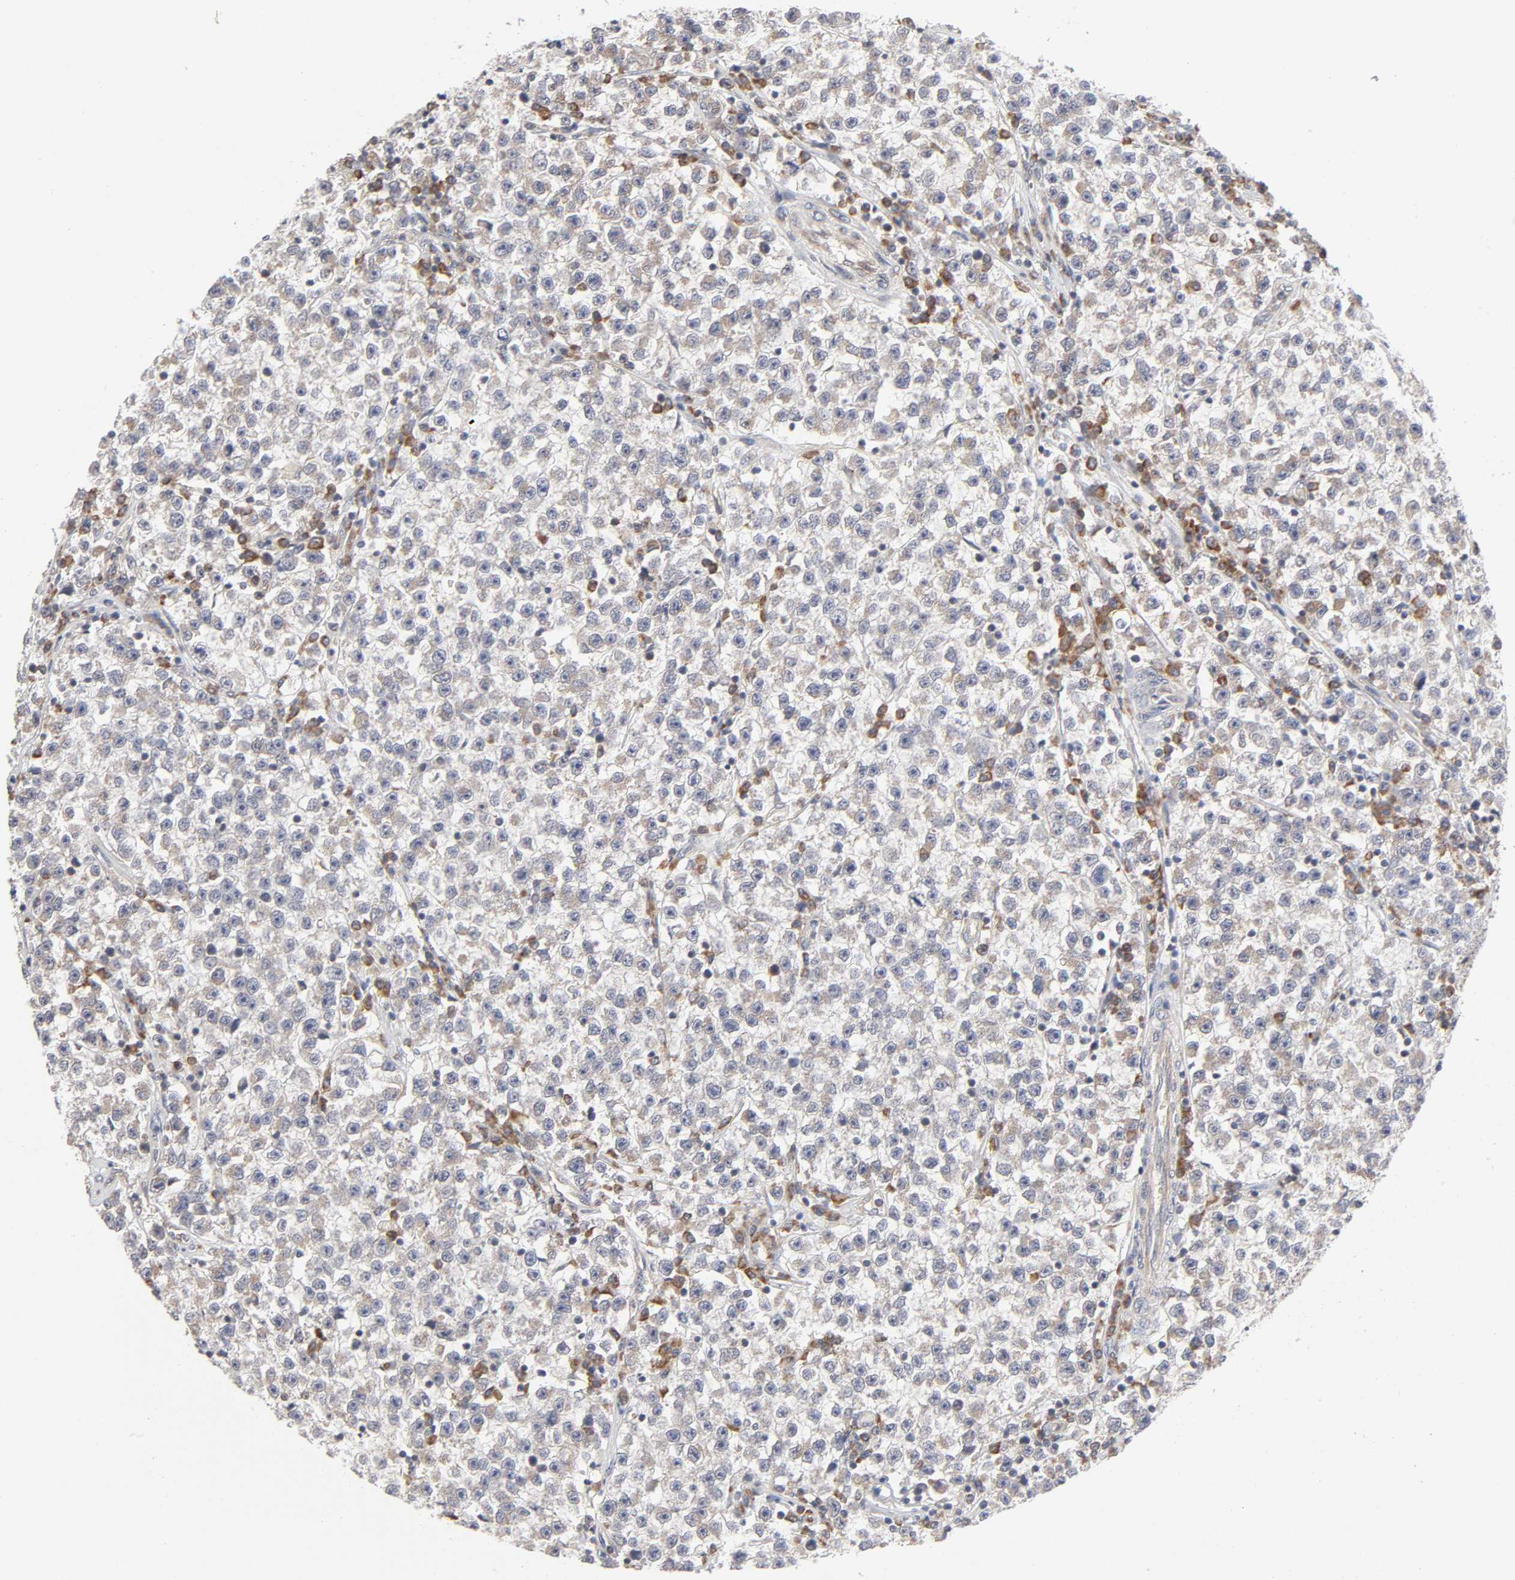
{"staining": {"intensity": "weak", "quantity": "25%-75%", "location": "cytoplasmic/membranous"}, "tissue": "testis cancer", "cell_type": "Tumor cells", "image_type": "cancer", "snomed": [{"axis": "morphology", "description": "Seminoma, NOS"}, {"axis": "topography", "description": "Testis"}], "caption": "Brown immunohistochemical staining in testis cancer (seminoma) shows weak cytoplasmic/membranous staining in about 25%-75% of tumor cells. (IHC, brightfield microscopy, high magnification).", "gene": "IL4R", "patient": {"sex": "male", "age": 22}}